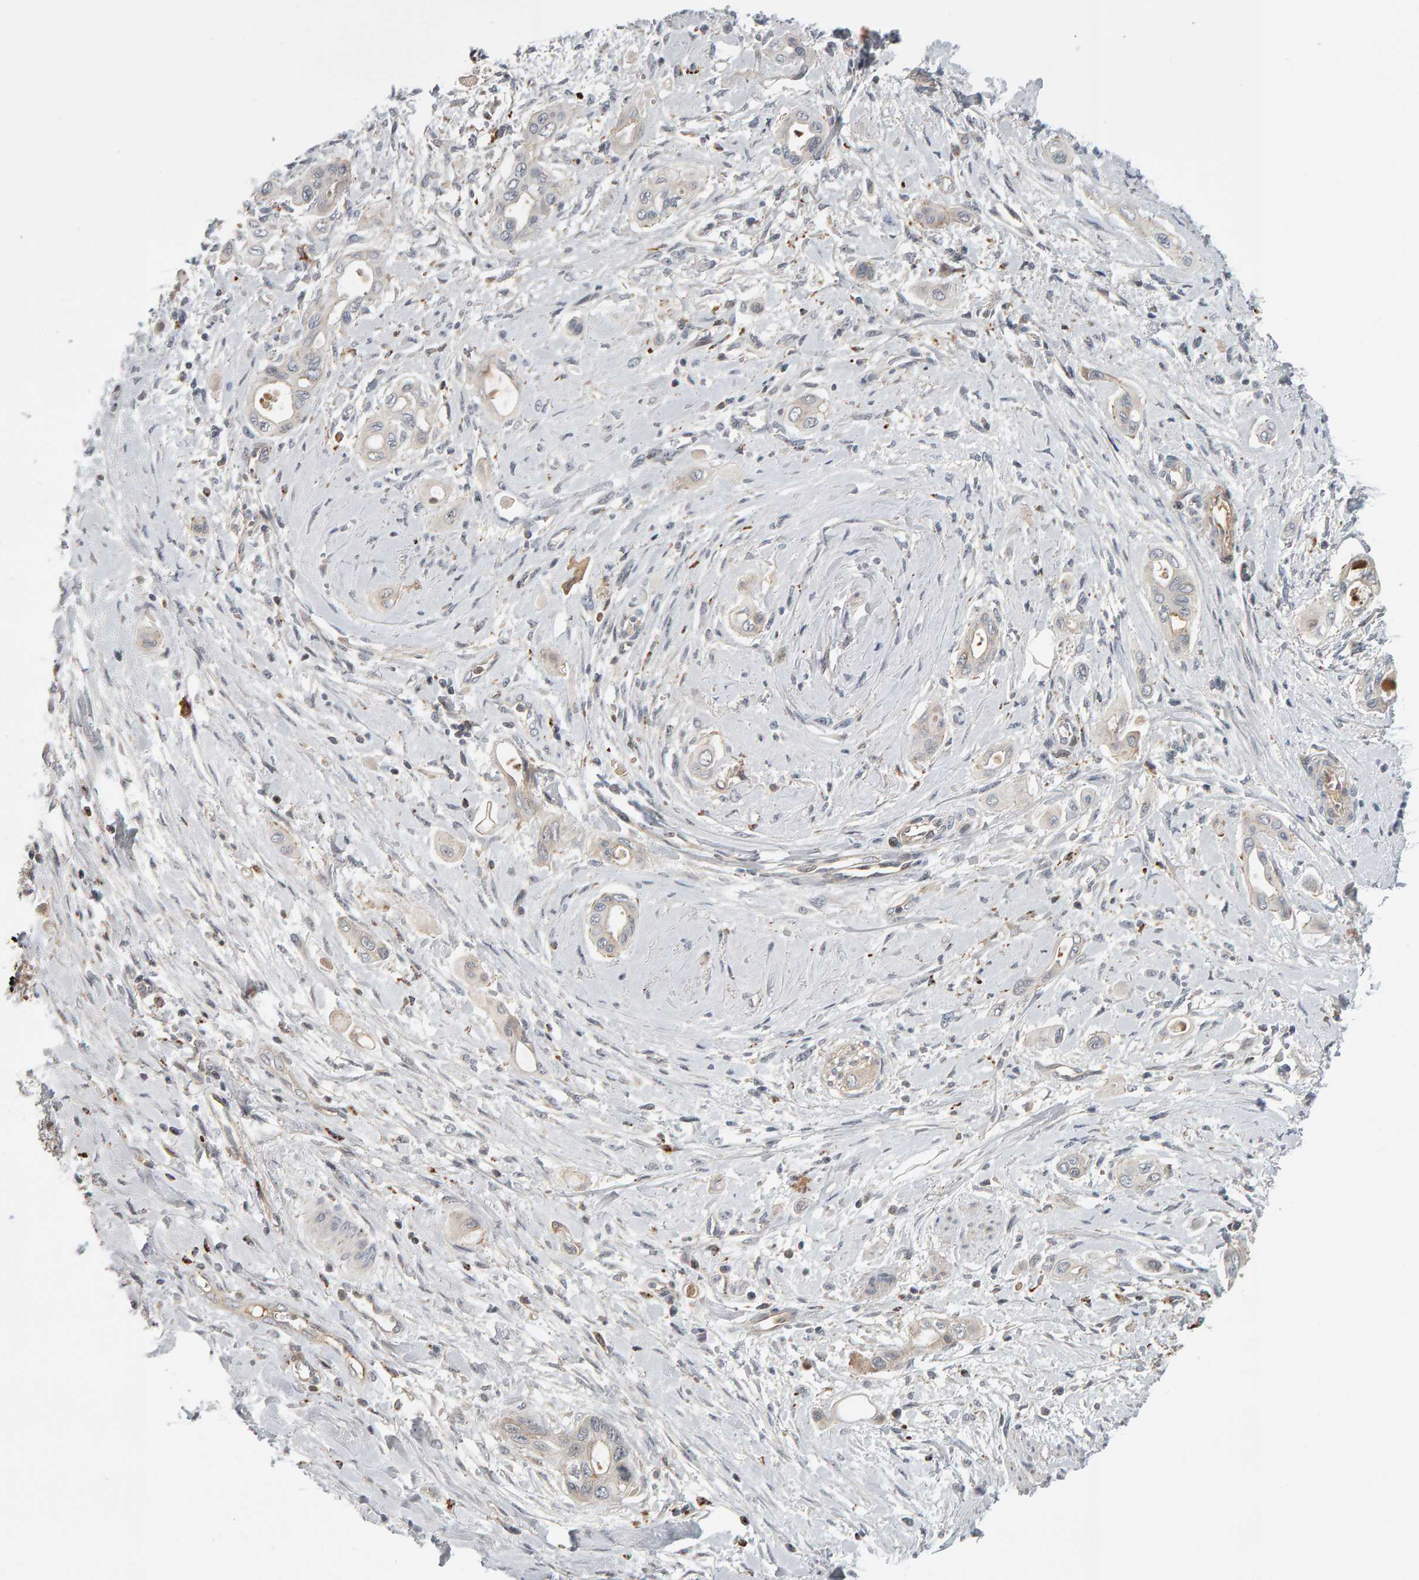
{"staining": {"intensity": "negative", "quantity": "none", "location": "none"}, "tissue": "pancreatic cancer", "cell_type": "Tumor cells", "image_type": "cancer", "snomed": [{"axis": "morphology", "description": "Adenocarcinoma, NOS"}, {"axis": "topography", "description": "Pancreas"}], "caption": "This micrograph is of pancreatic cancer (adenocarcinoma) stained with immunohistochemistry to label a protein in brown with the nuclei are counter-stained blue. There is no staining in tumor cells.", "gene": "ZNF160", "patient": {"sex": "male", "age": 59}}